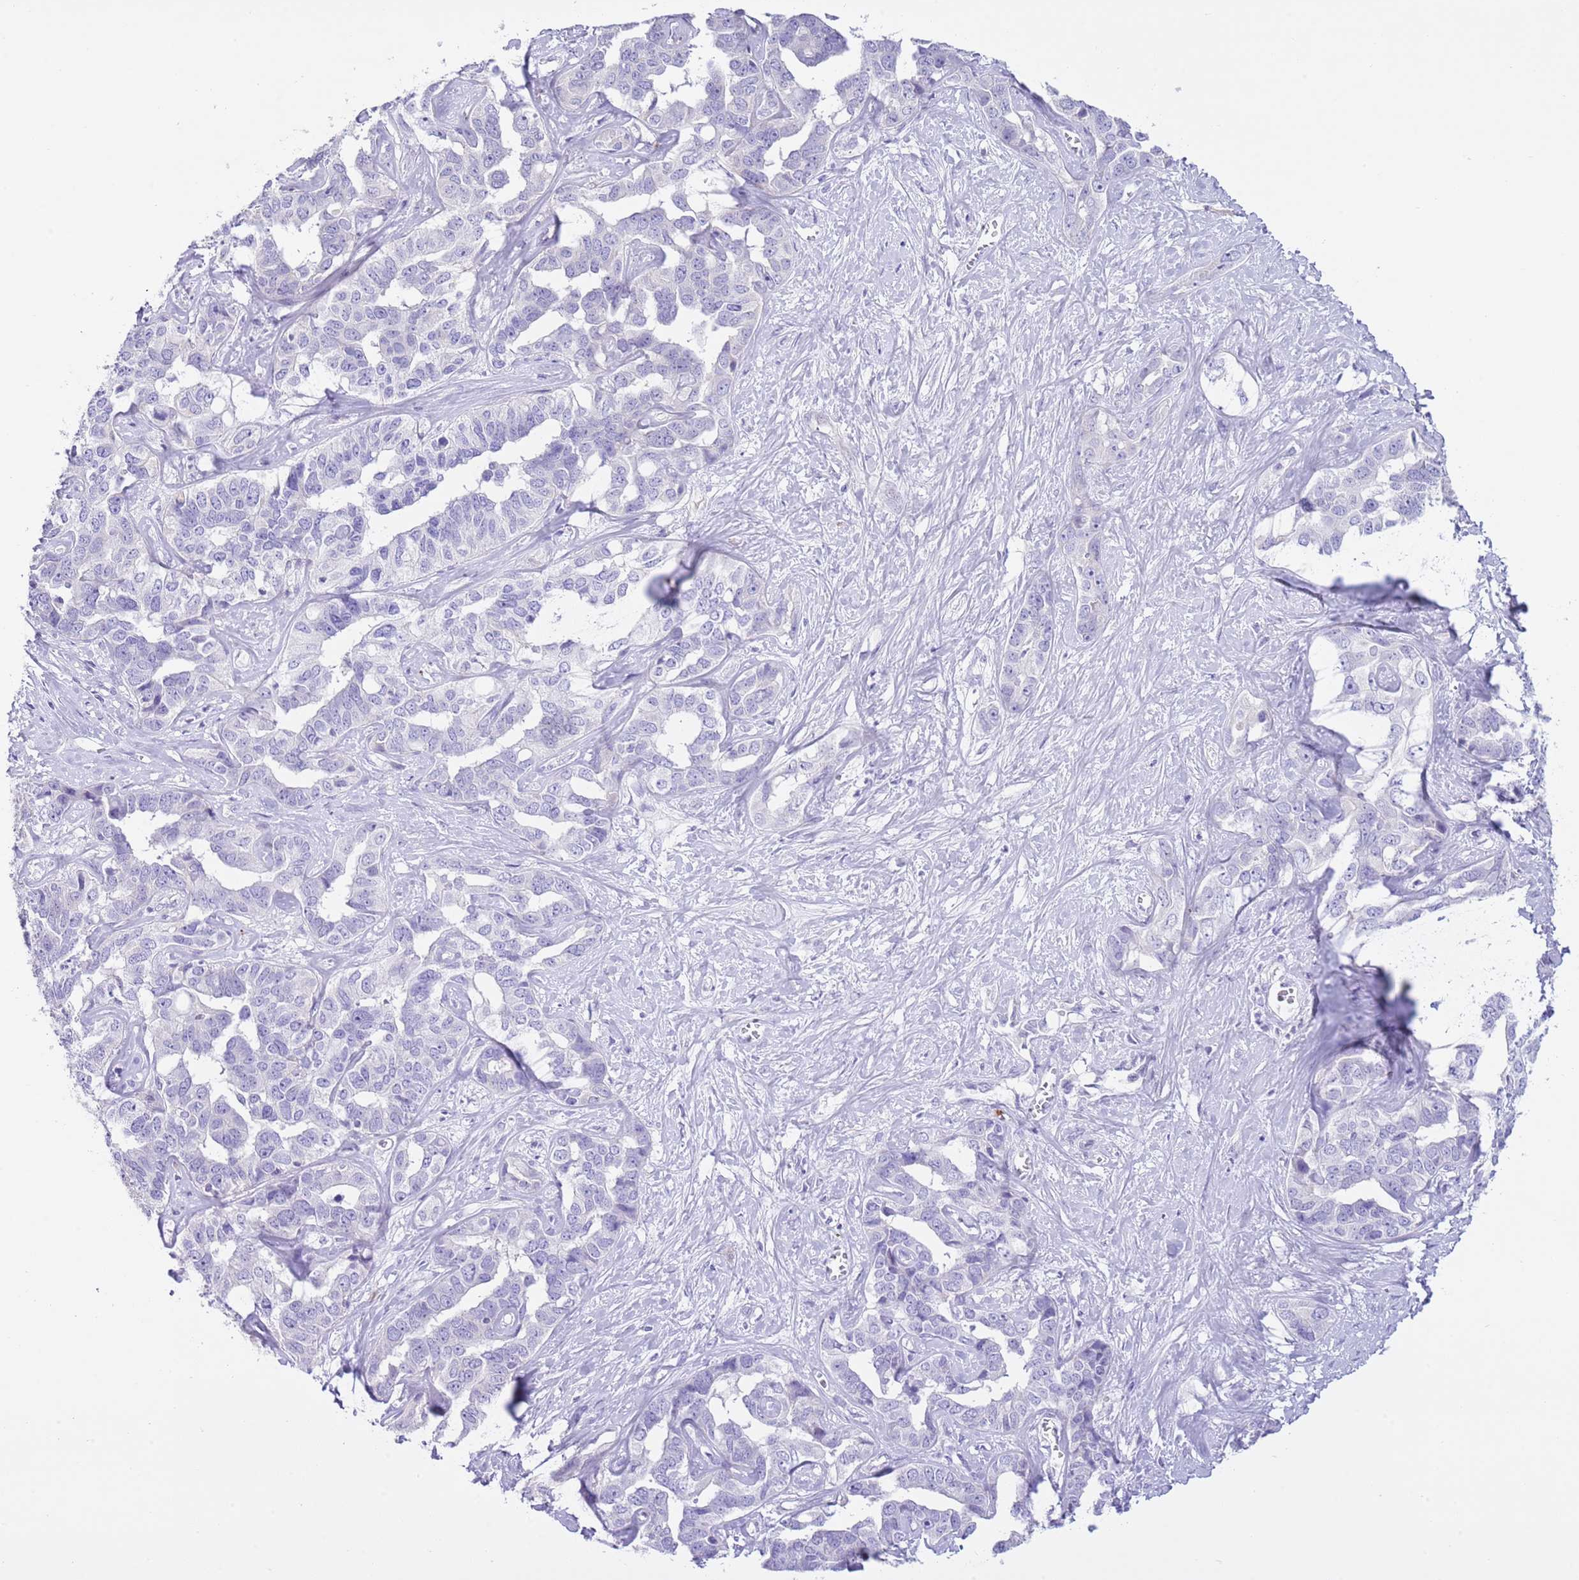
{"staining": {"intensity": "negative", "quantity": "none", "location": "none"}, "tissue": "liver cancer", "cell_type": "Tumor cells", "image_type": "cancer", "snomed": [{"axis": "morphology", "description": "Cholangiocarcinoma"}, {"axis": "topography", "description": "Liver"}], "caption": "Immunohistochemistry micrograph of neoplastic tissue: liver cholangiocarcinoma stained with DAB shows no significant protein expression in tumor cells. (DAB IHC, high magnification).", "gene": "CLEC2A", "patient": {"sex": "male", "age": 59}}